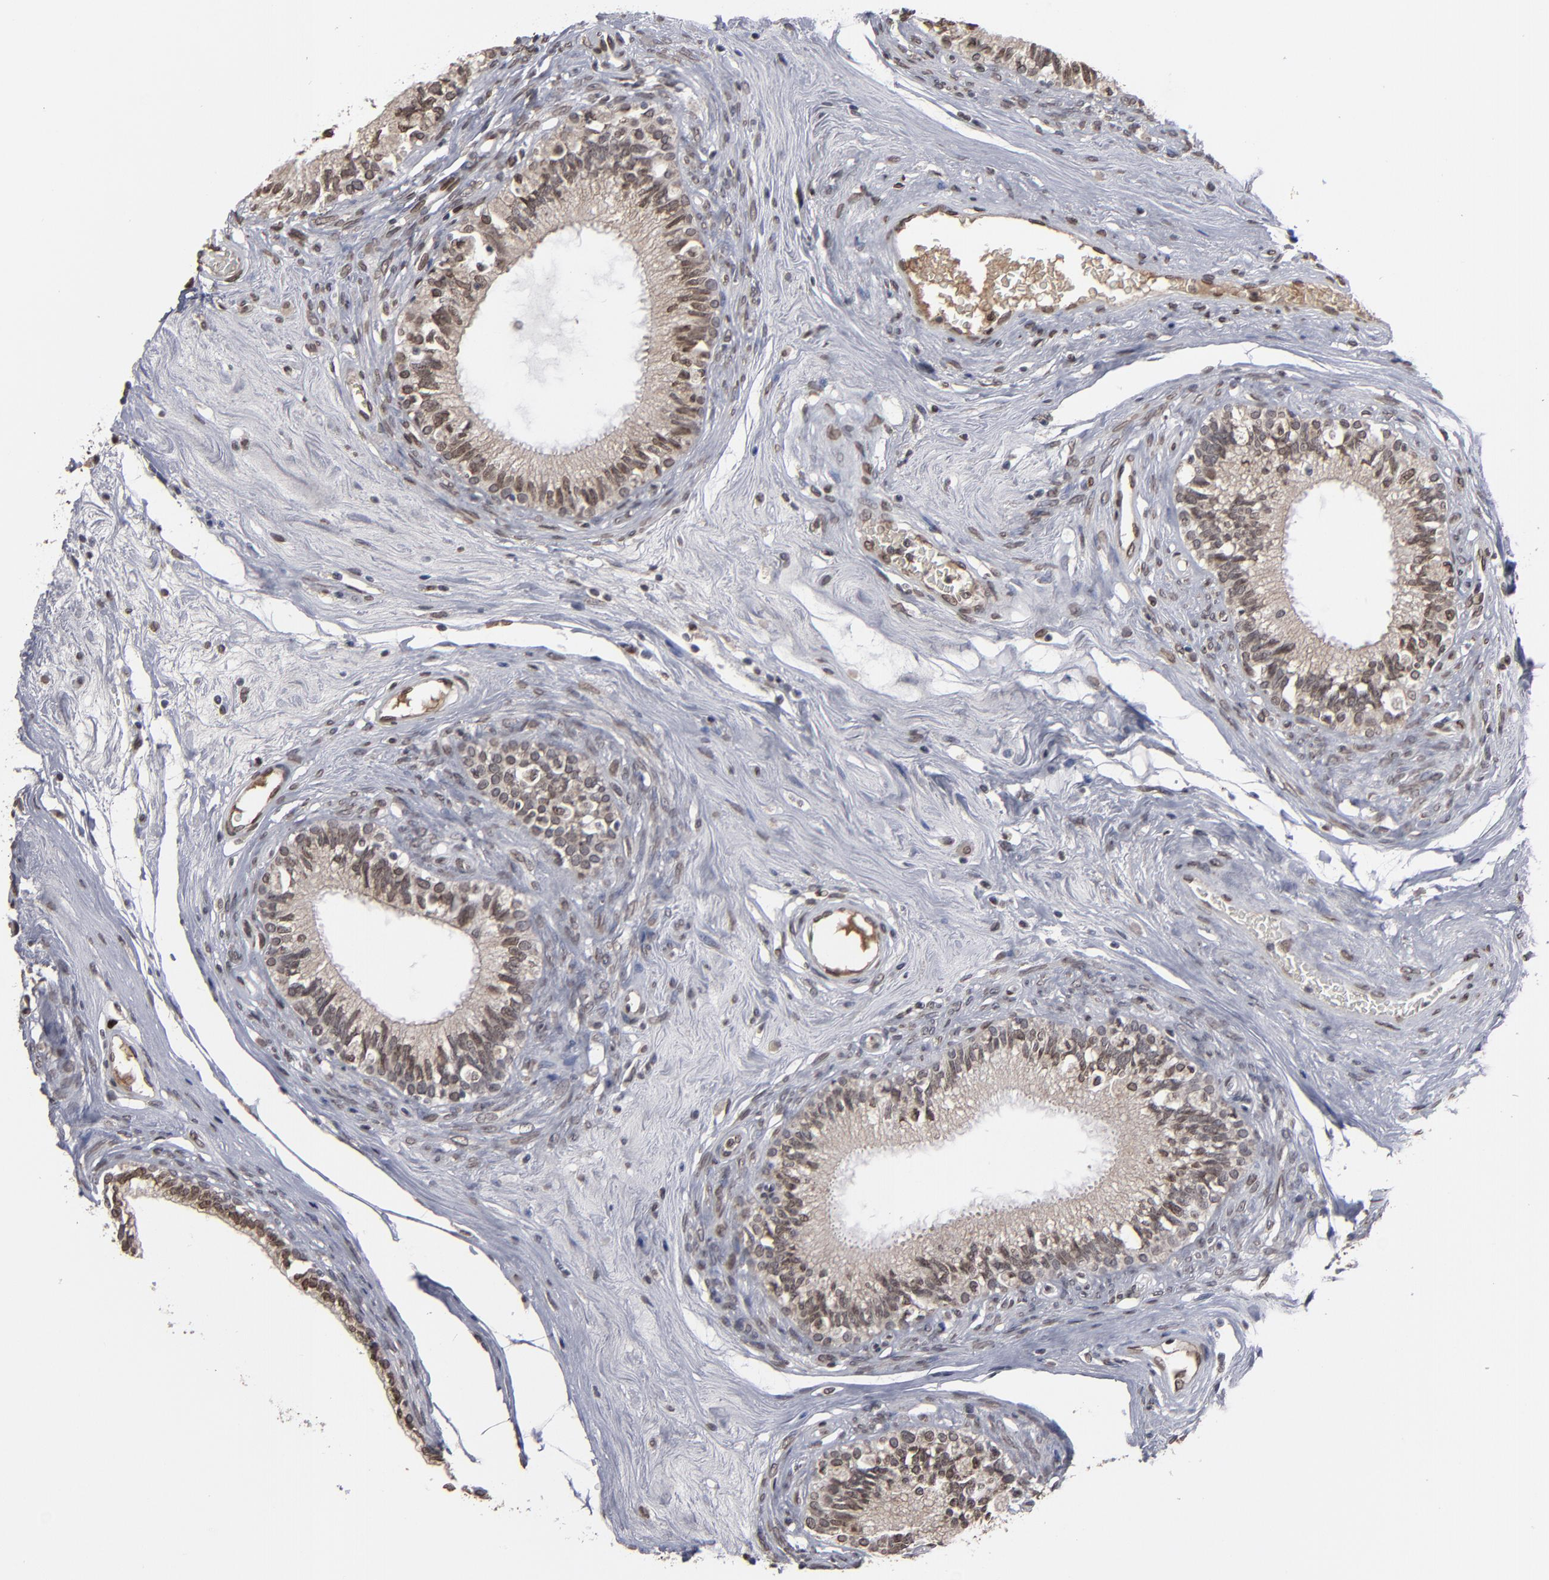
{"staining": {"intensity": "moderate", "quantity": "25%-75%", "location": "cytoplasmic/membranous,nuclear"}, "tissue": "epididymis", "cell_type": "Glandular cells", "image_type": "normal", "snomed": [{"axis": "morphology", "description": "Normal tissue, NOS"}, {"axis": "morphology", "description": "Inflammation, NOS"}, {"axis": "topography", "description": "Epididymis"}], "caption": "Protein expression analysis of normal human epididymis reveals moderate cytoplasmic/membranous,nuclear expression in approximately 25%-75% of glandular cells. (brown staining indicates protein expression, while blue staining denotes nuclei).", "gene": "BAZ1A", "patient": {"sex": "male", "age": 84}}